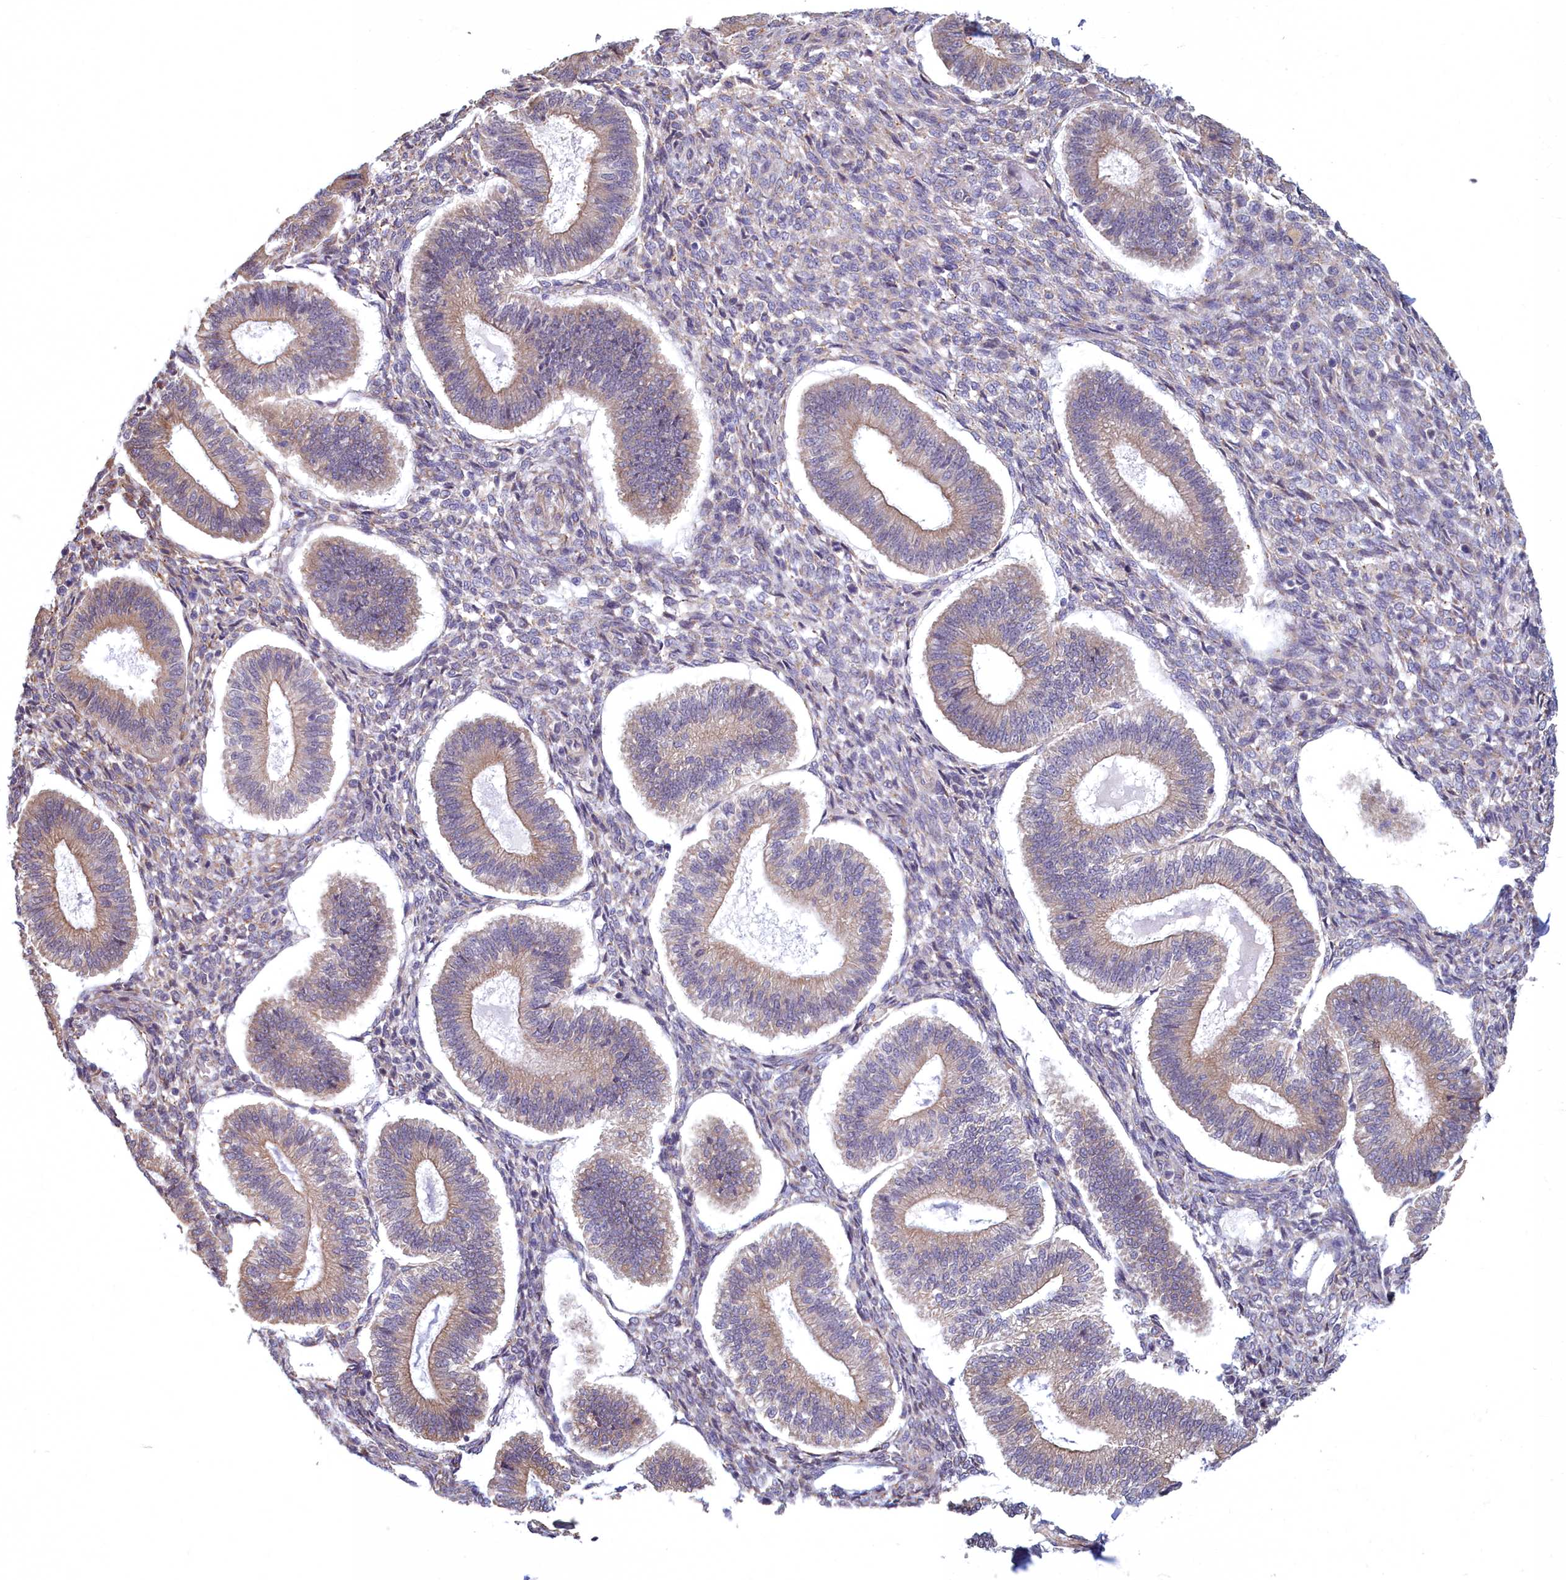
{"staining": {"intensity": "negative", "quantity": "none", "location": "none"}, "tissue": "endometrium", "cell_type": "Cells in endometrial stroma", "image_type": "normal", "snomed": [{"axis": "morphology", "description": "Normal tissue, NOS"}, {"axis": "topography", "description": "Endometrium"}], "caption": "Immunohistochemical staining of normal endometrium shows no significant expression in cells in endometrial stroma. Nuclei are stained in blue.", "gene": "MAK16", "patient": {"sex": "female", "age": 25}}